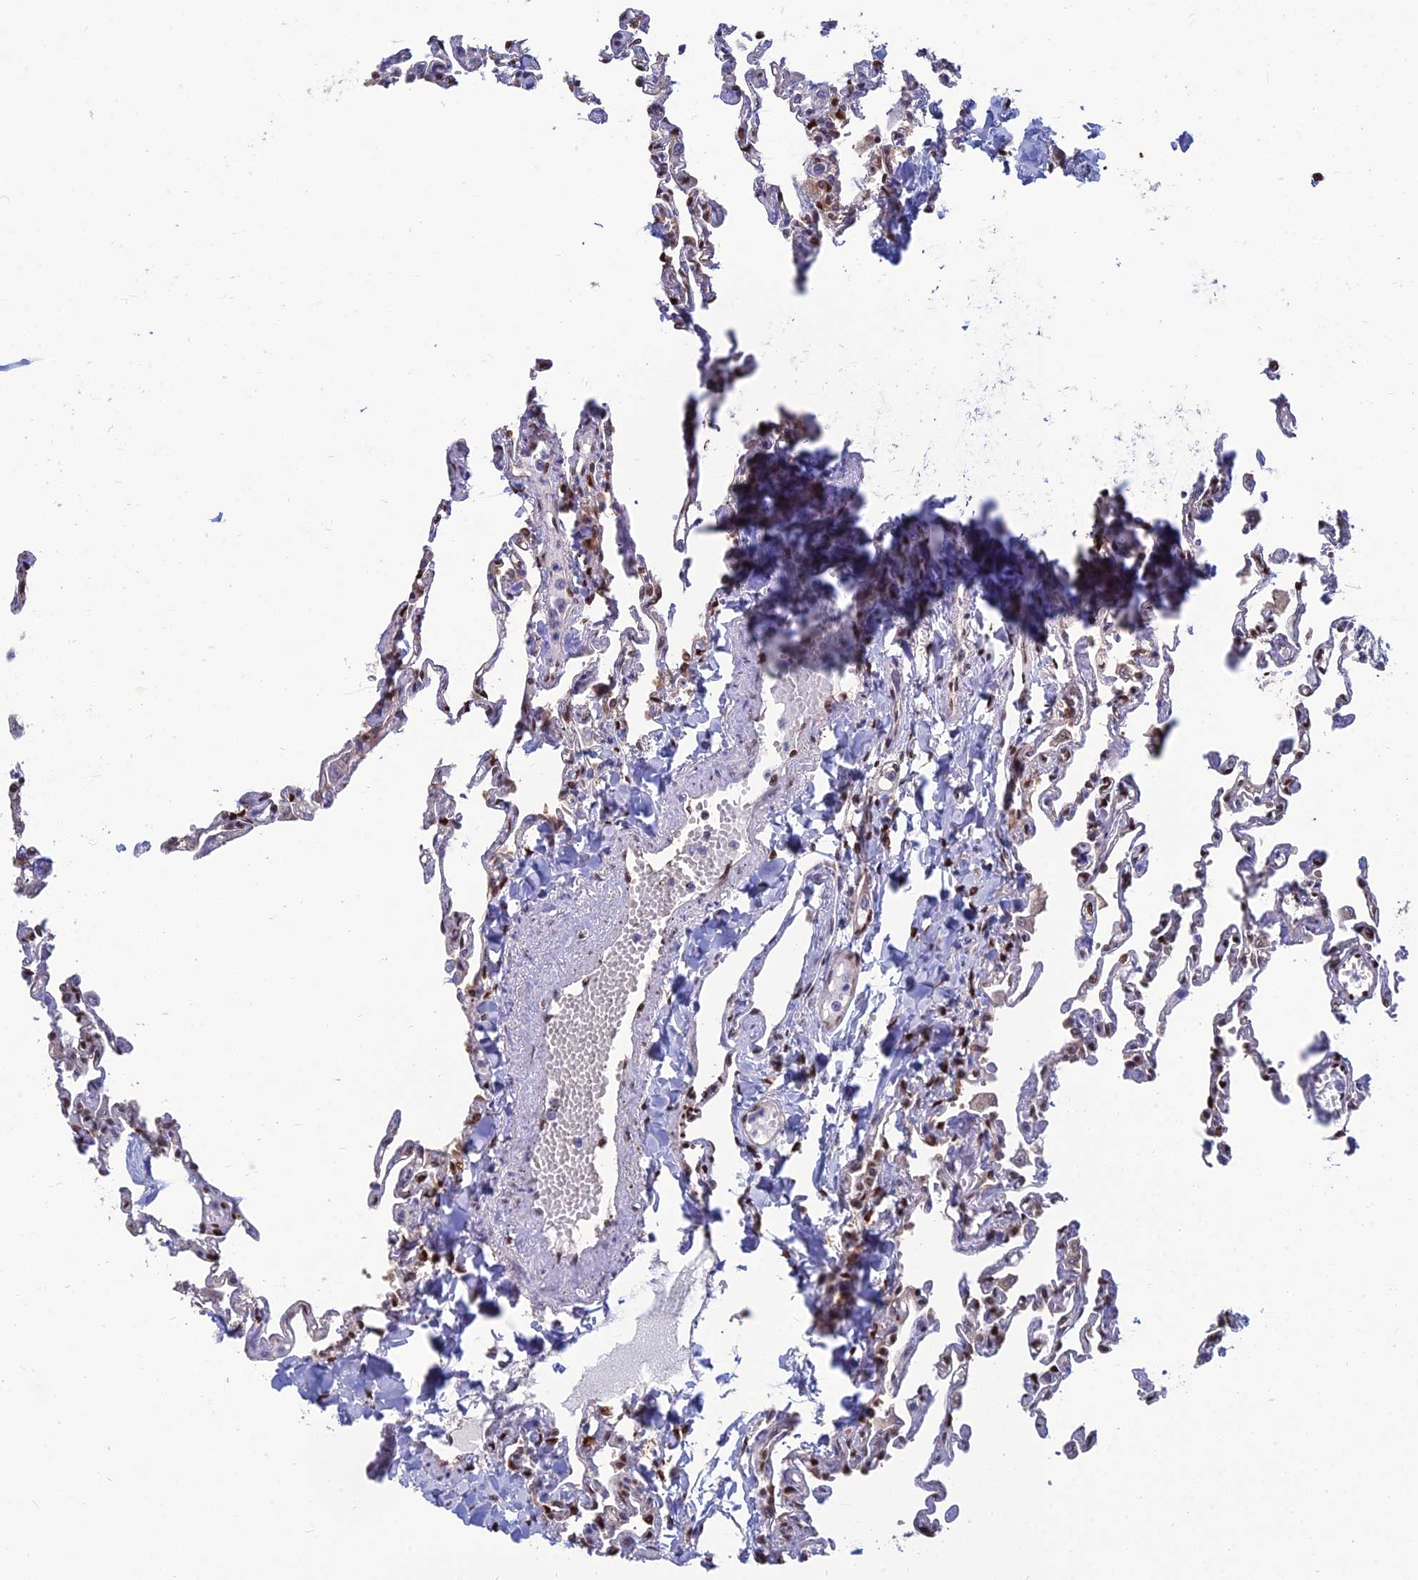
{"staining": {"intensity": "strong", "quantity": "25%-75%", "location": "nuclear"}, "tissue": "lung", "cell_type": "Alveolar cells", "image_type": "normal", "snomed": [{"axis": "morphology", "description": "Normal tissue, NOS"}, {"axis": "topography", "description": "Lung"}], "caption": "Immunohistochemical staining of normal human lung shows strong nuclear protein positivity in about 25%-75% of alveolar cells.", "gene": "DNPEP", "patient": {"sex": "male", "age": 21}}